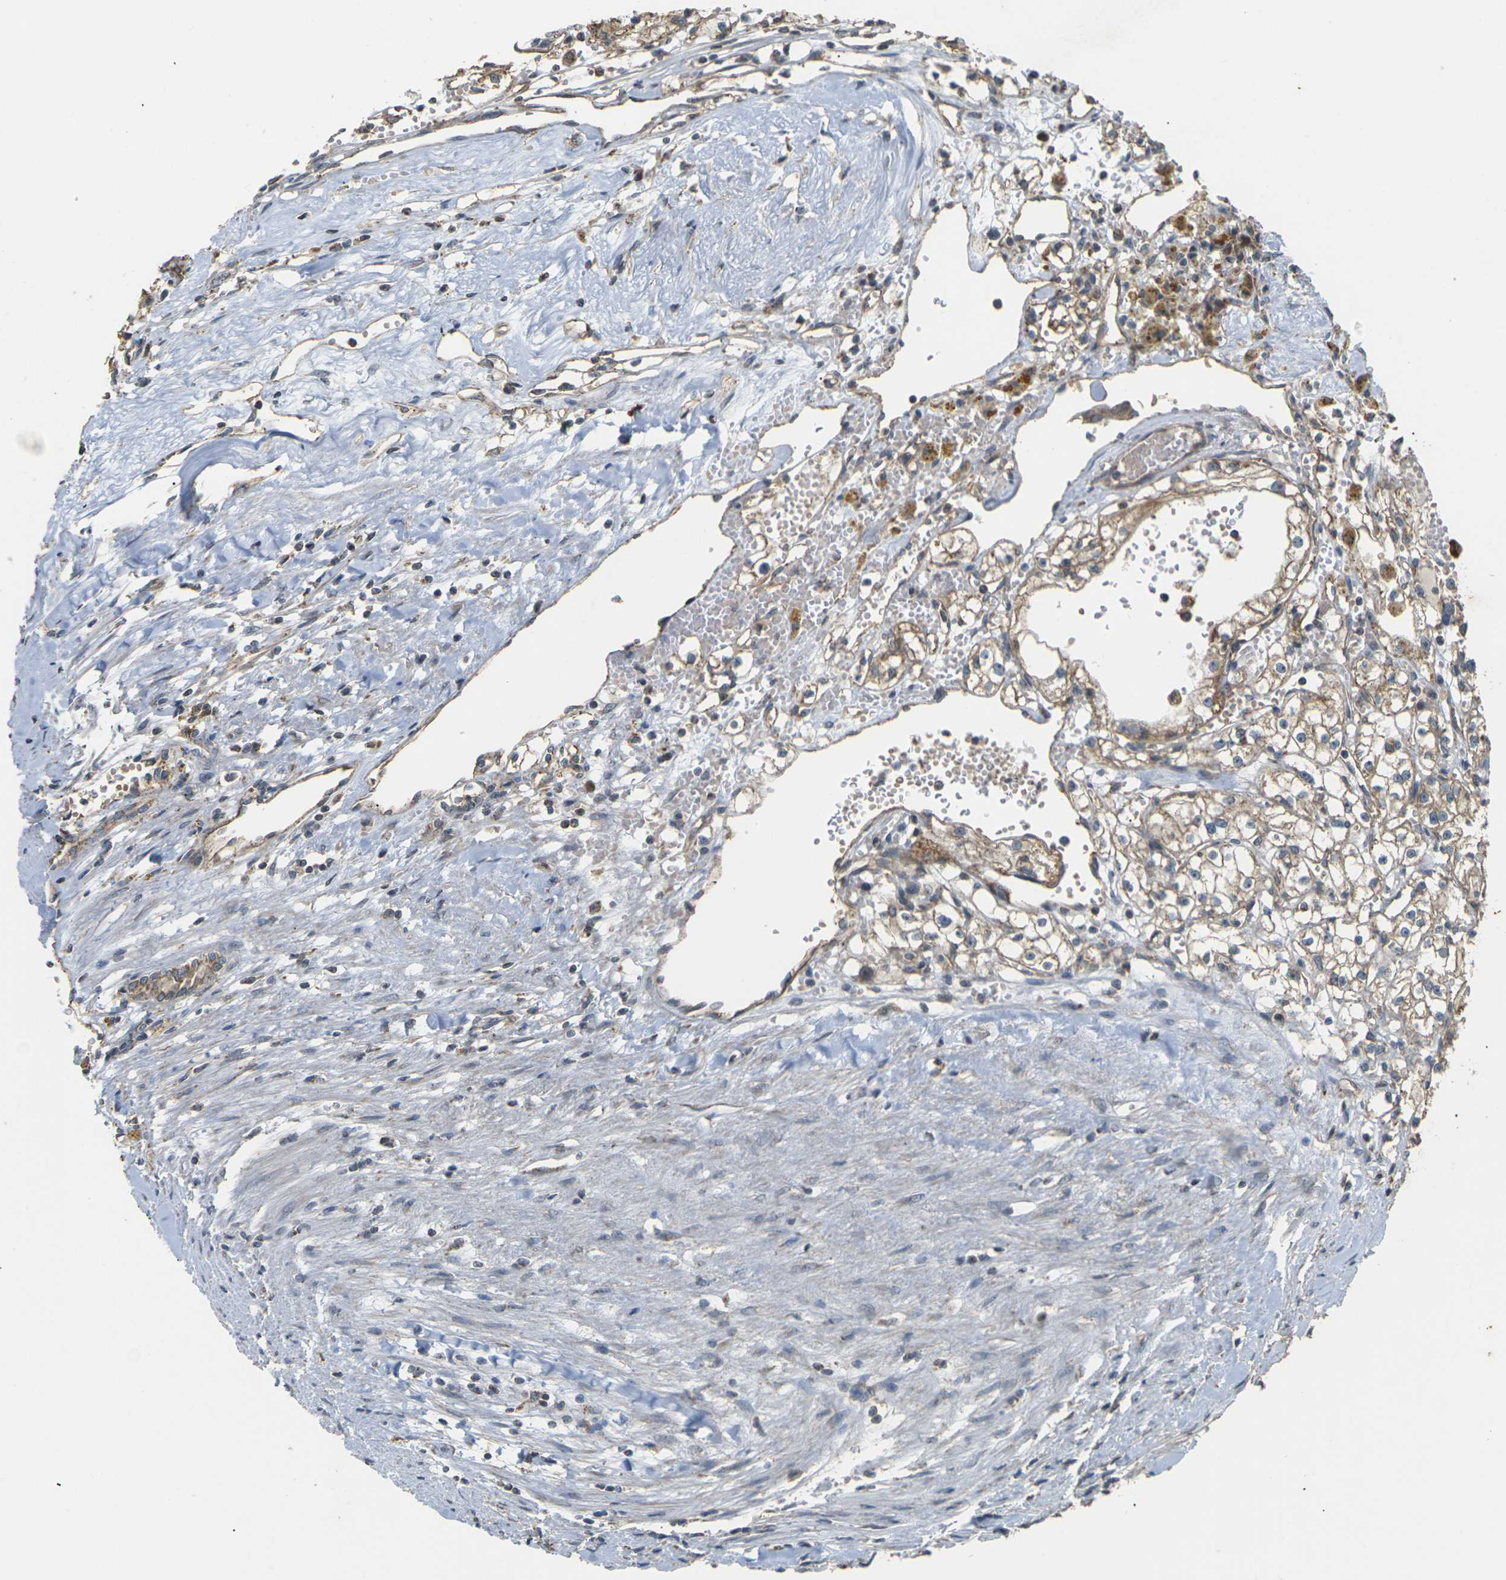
{"staining": {"intensity": "moderate", "quantity": ">75%", "location": "cytoplasmic/membranous"}, "tissue": "renal cancer", "cell_type": "Tumor cells", "image_type": "cancer", "snomed": [{"axis": "morphology", "description": "Adenocarcinoma, NOS"}, {"axis": "topography", "description": "Kidney"}], "caption": "IHC (DAB (3,3'-diaminobenzidine)) staining of human adenocarcinoma (renal) shows moderate cytoplasmic/membranous protein positivity in about >75% of tumor cells.", "gene": "KSR1", "patient": {"sex": "male", "age": 56}}